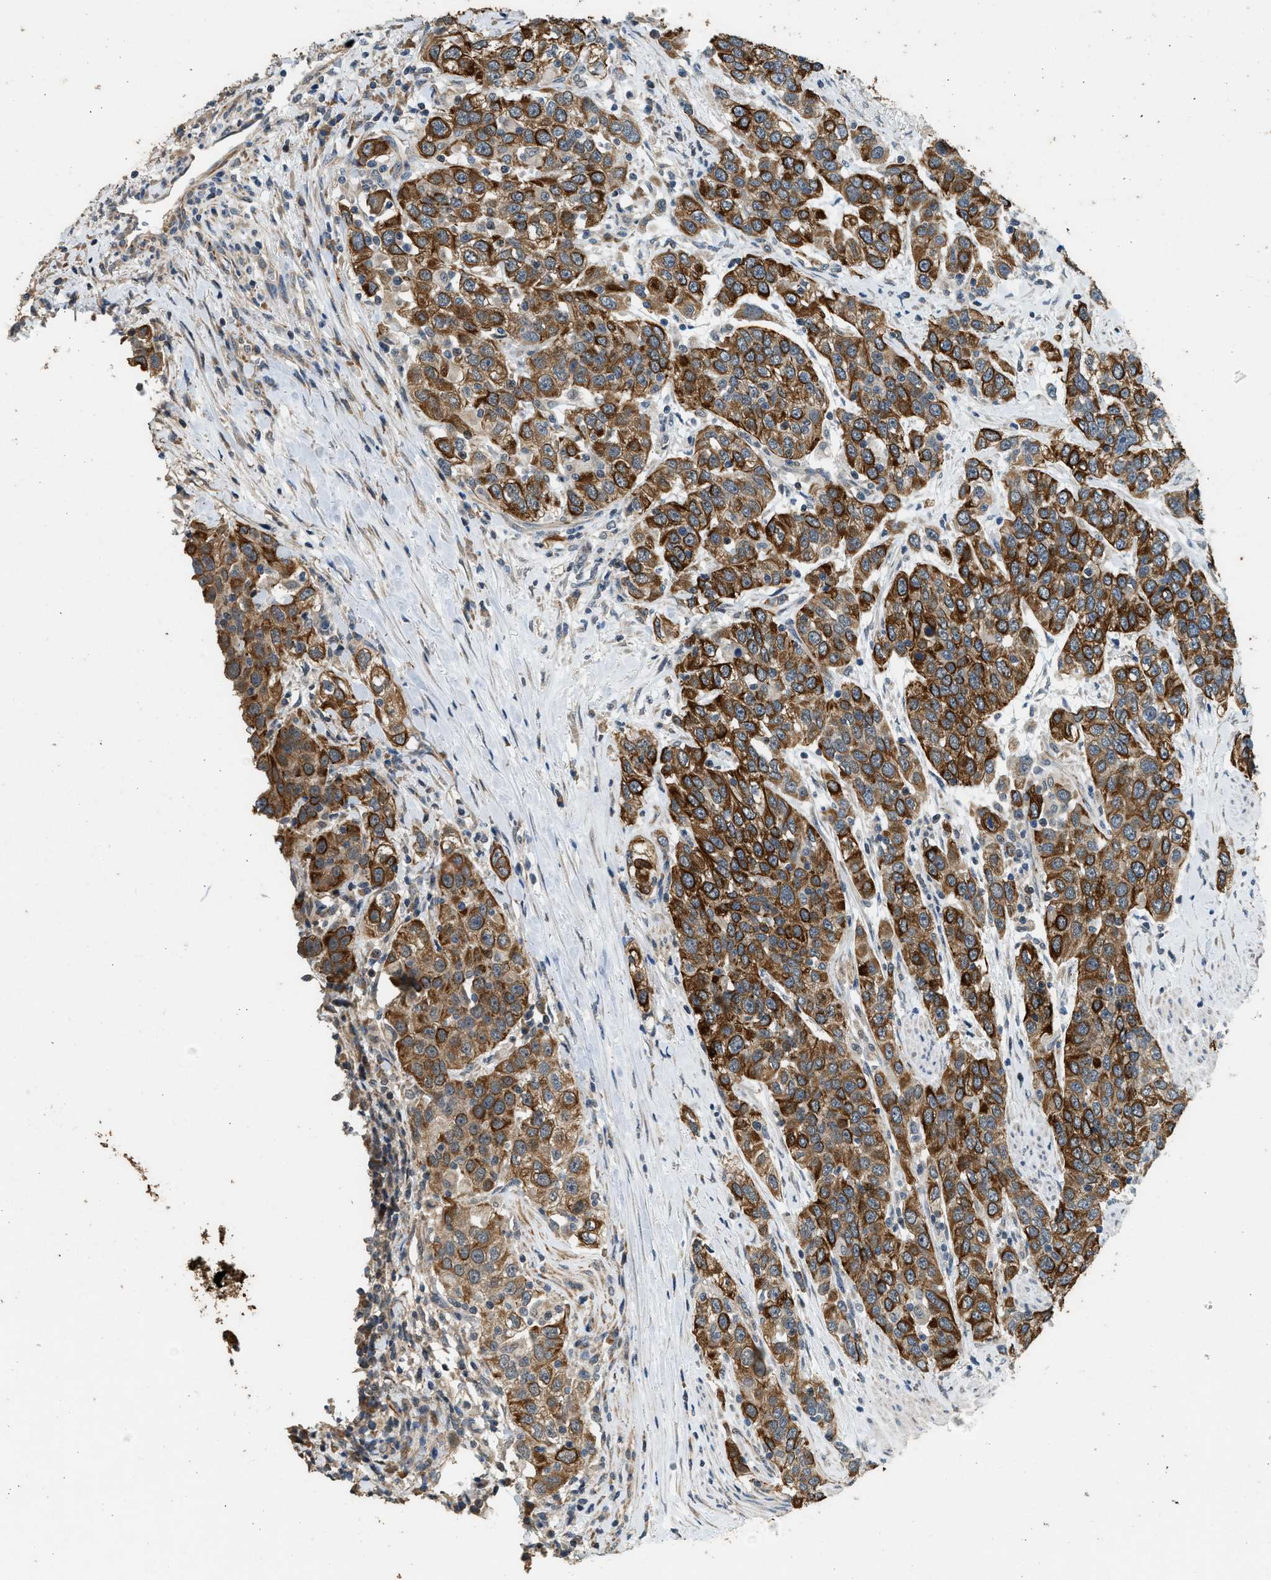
{"staining": {"intensity": "strong", "quantity": ">75%", "location": "cytoplasmic/membranous"}, "tissue": "urothelial cancer", "cell_type": "Tumor cells", "image_type": "cancer", "snomed": [{"axis": "morphology", "description": "Urothelial carcinoma, High grade"}, {"axis": "topography", "description": "Urinary bladder"}], "caption": "Strong cytoplasmic/membranous staining for a protein is identified in approximately >75% of tumor cells of urothelial cancer using immunohistochemistry (IHC).", "gene": "PCLO", "patient": {"sex": "female", "age": 80}}